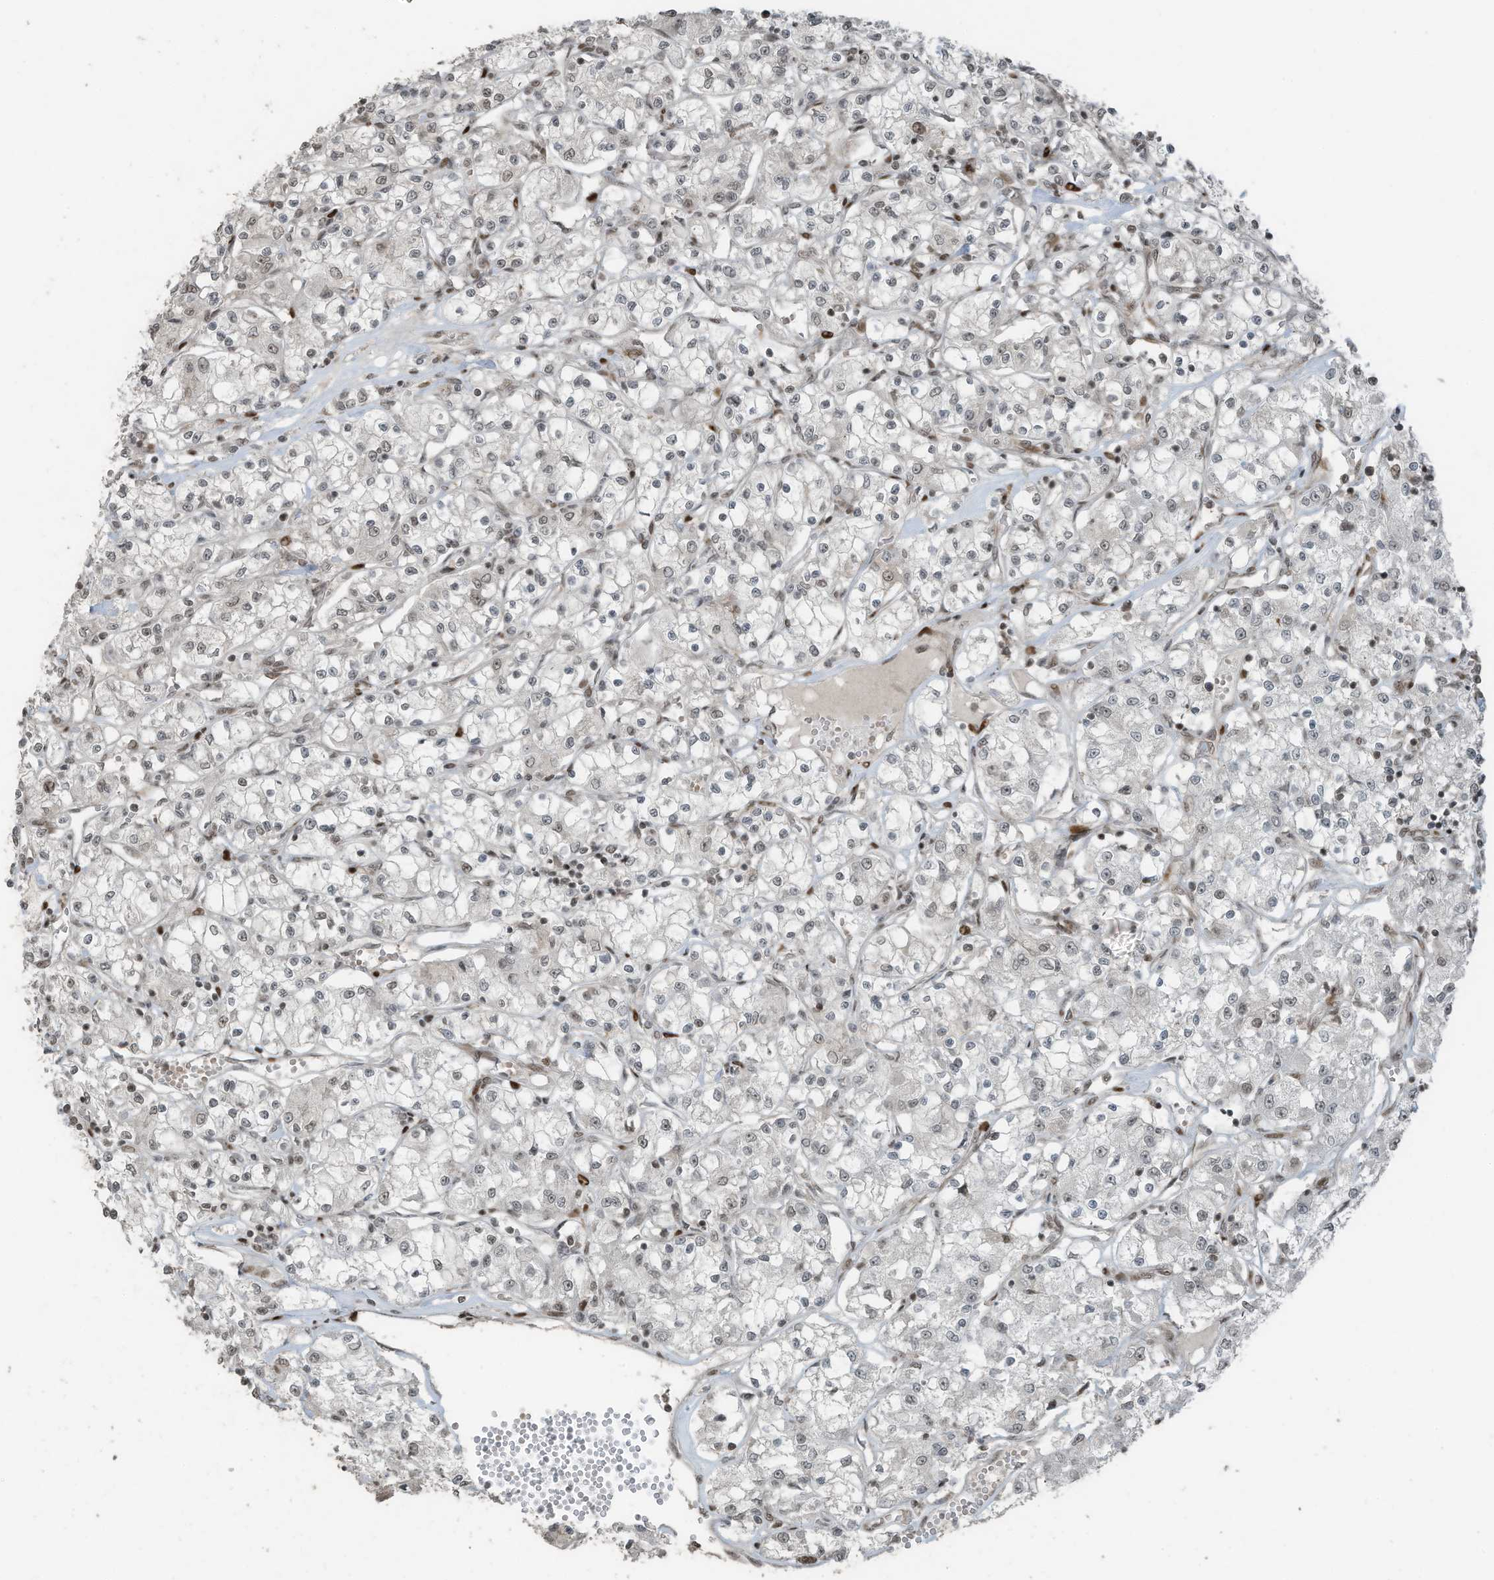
{"staining": {"intensity": "negative", "quantity": "none", "location": "none"}, "tissue": "renal cancer", "cell_type": "Tumor cells", "image_type": "cancer", "snomed": [{"axis": "morphology", "description": "Adenocarcinoma, NOS"}, {"axis": "topography", "description": "Kidney"}], "caption": "Tumor cells show no significant protein staining in renal cancer (adenocarcinoma).", "gene": "PCNP", "patient": {"sex": "female", "age": 59}}